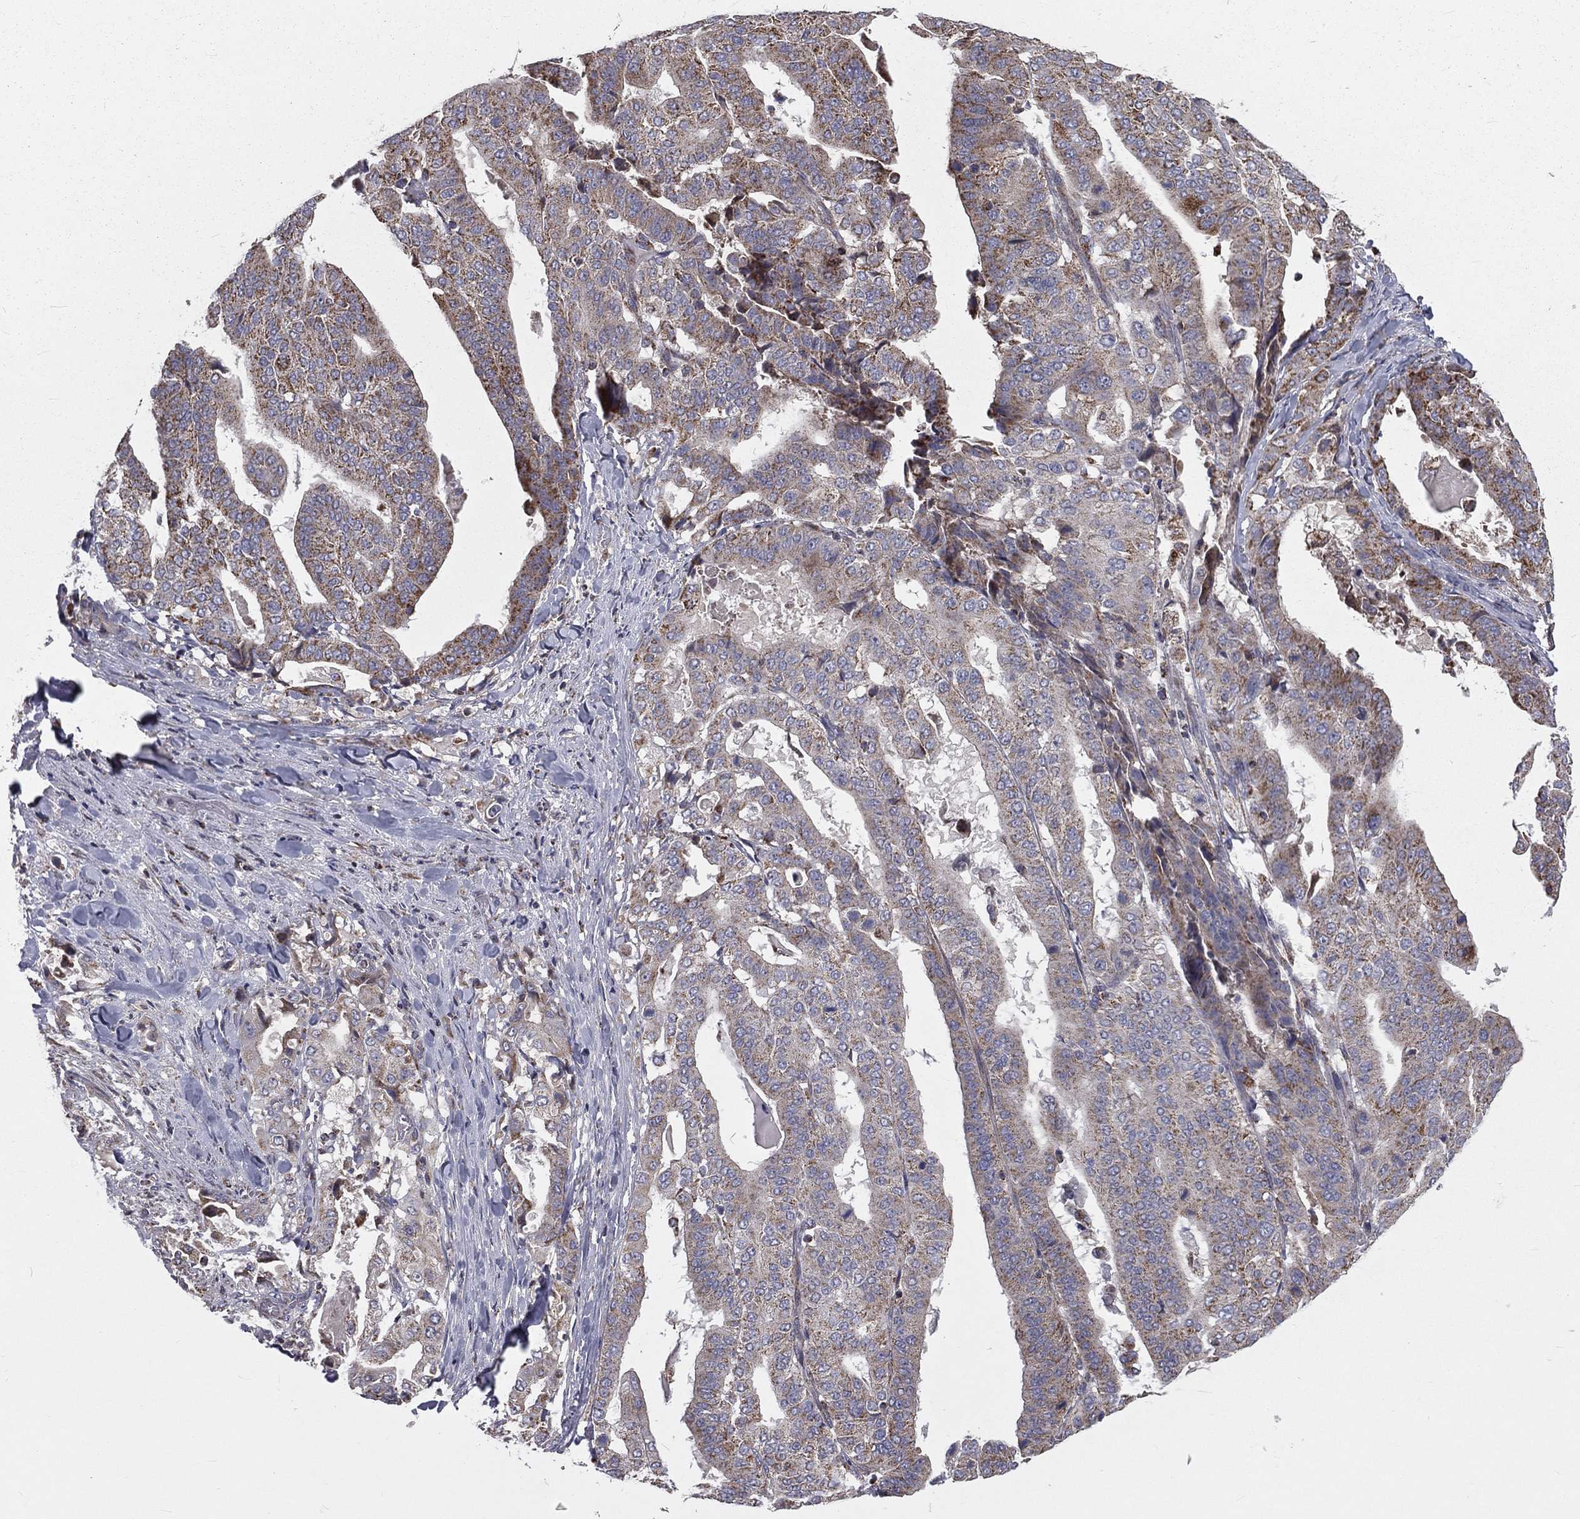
{"staining": {"intensity": "moderate", "quantity": "25%-75%", "location": "cytoplasmic/membranous"}, "tissue": "stomach cancer", "cell_type": "Tumor cells", "image_type": "cancer", "snomed": [{"axis": "morphology", "description": "Adenocarcinoma, NOS"}, {"axis": "topography", "description": "Stomach"}], "caption": "Tumor cells display moderate cytoplasmic/membranous positivity in approximately 25%-75% of cells in stomach cancer (adenocarcinoma).", "gene": "GPD1", "patient": {"sex": "male", "age": 48}}